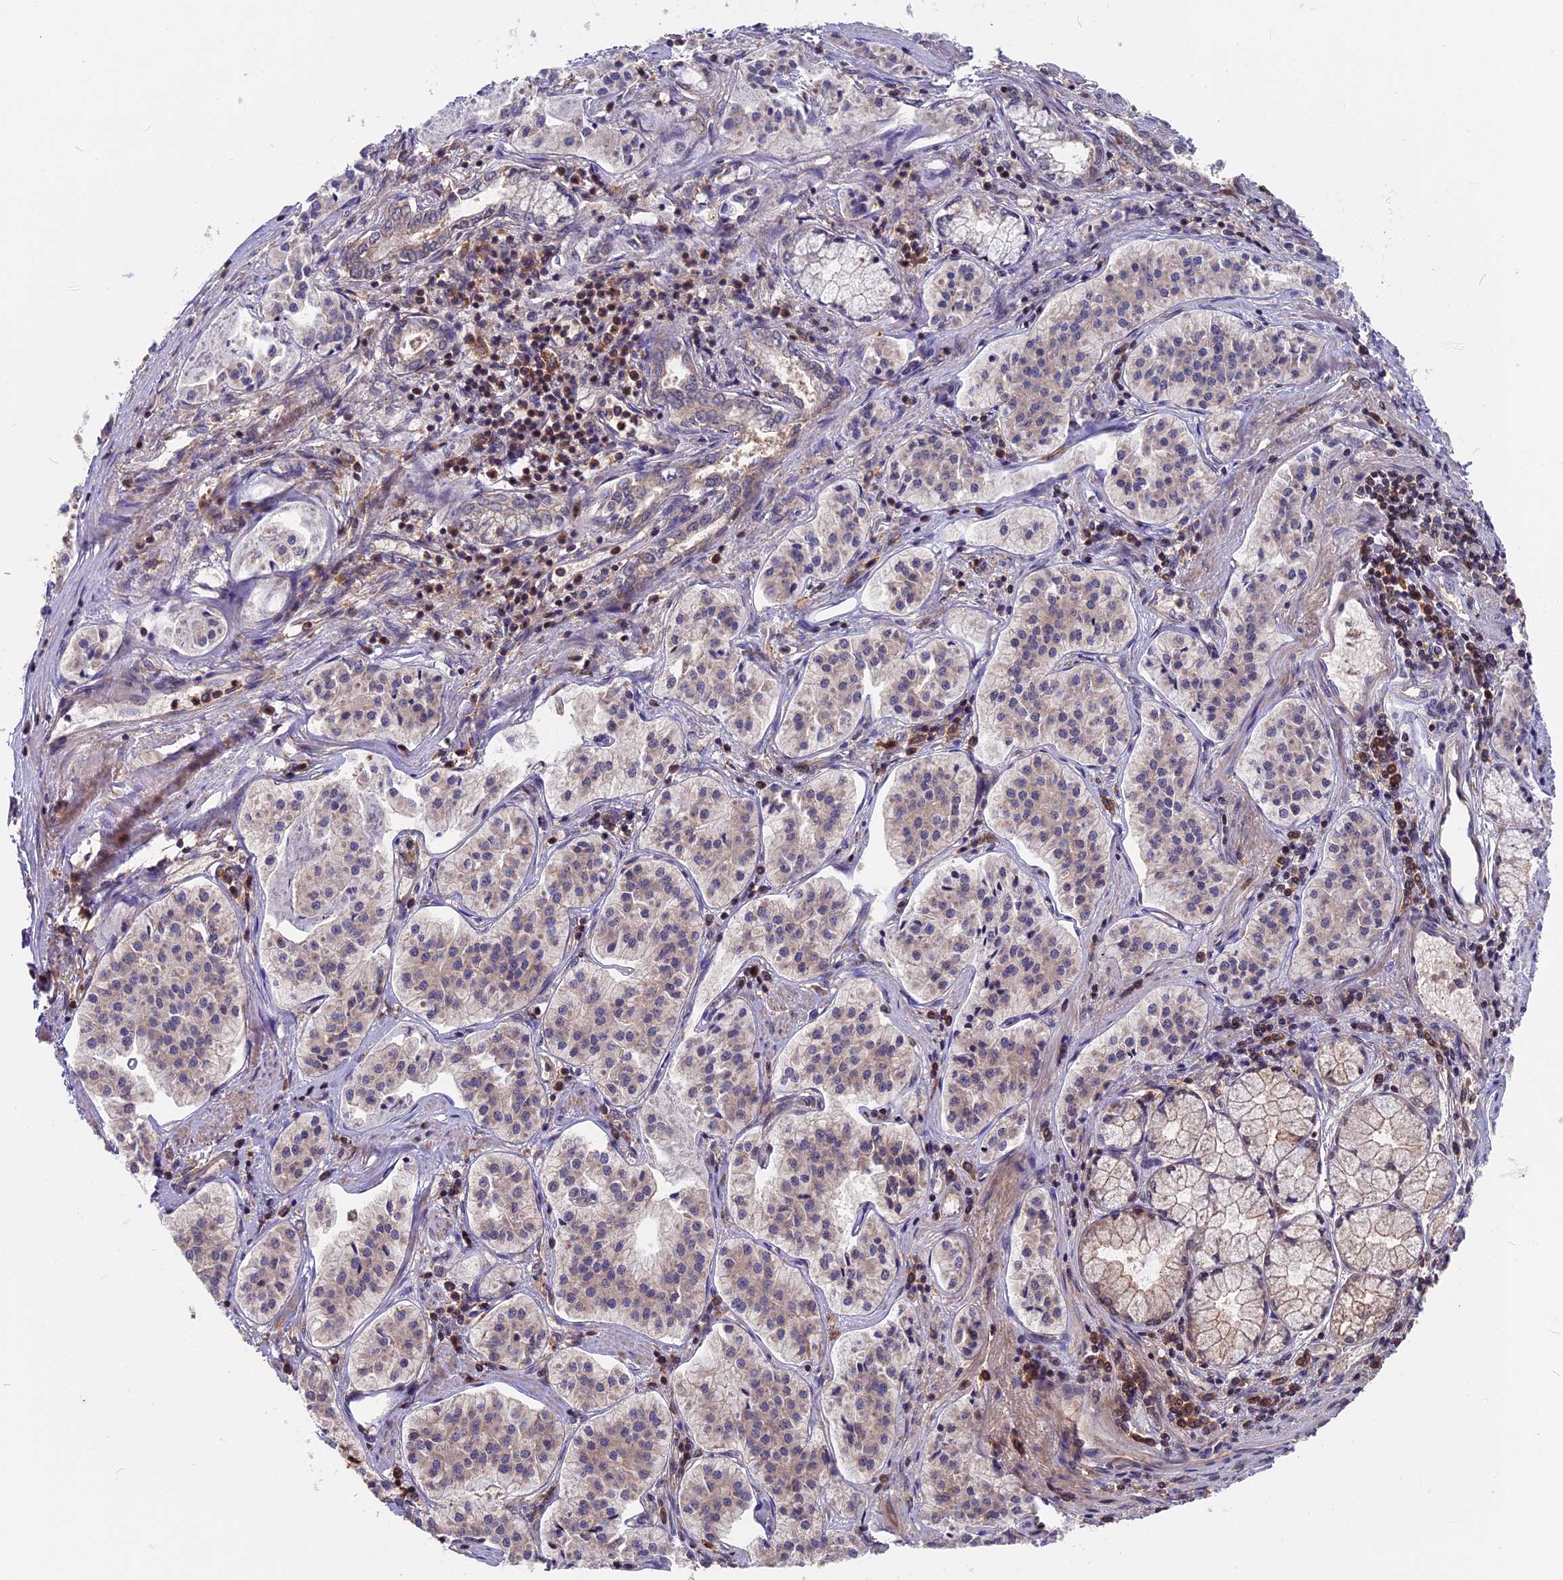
{"staining": {"intensity": "weak", "quantity": "<25%", "location": "cytoplasmic/membranous"}, "tissue": "pancreatic cancer", "cell_type": "Tumor cells", "image_type": "cancer", "snomed": [{"axis": "morphology", "description": "Adenocarcinoma, NOS"}, {"axis": "topography", "description": "Pancreas"}], "caption": "Immunohistochemical staining of human adenocarcinoma (pancreatic) displays no significant positivity in tumor cells. Brightfield microscopy of IHC stained with DAB (brown) and hematoxylin (blue), captured at high magnification.", "gene": "MYO9B", "patient": {"sex": "female", "age": 50}}